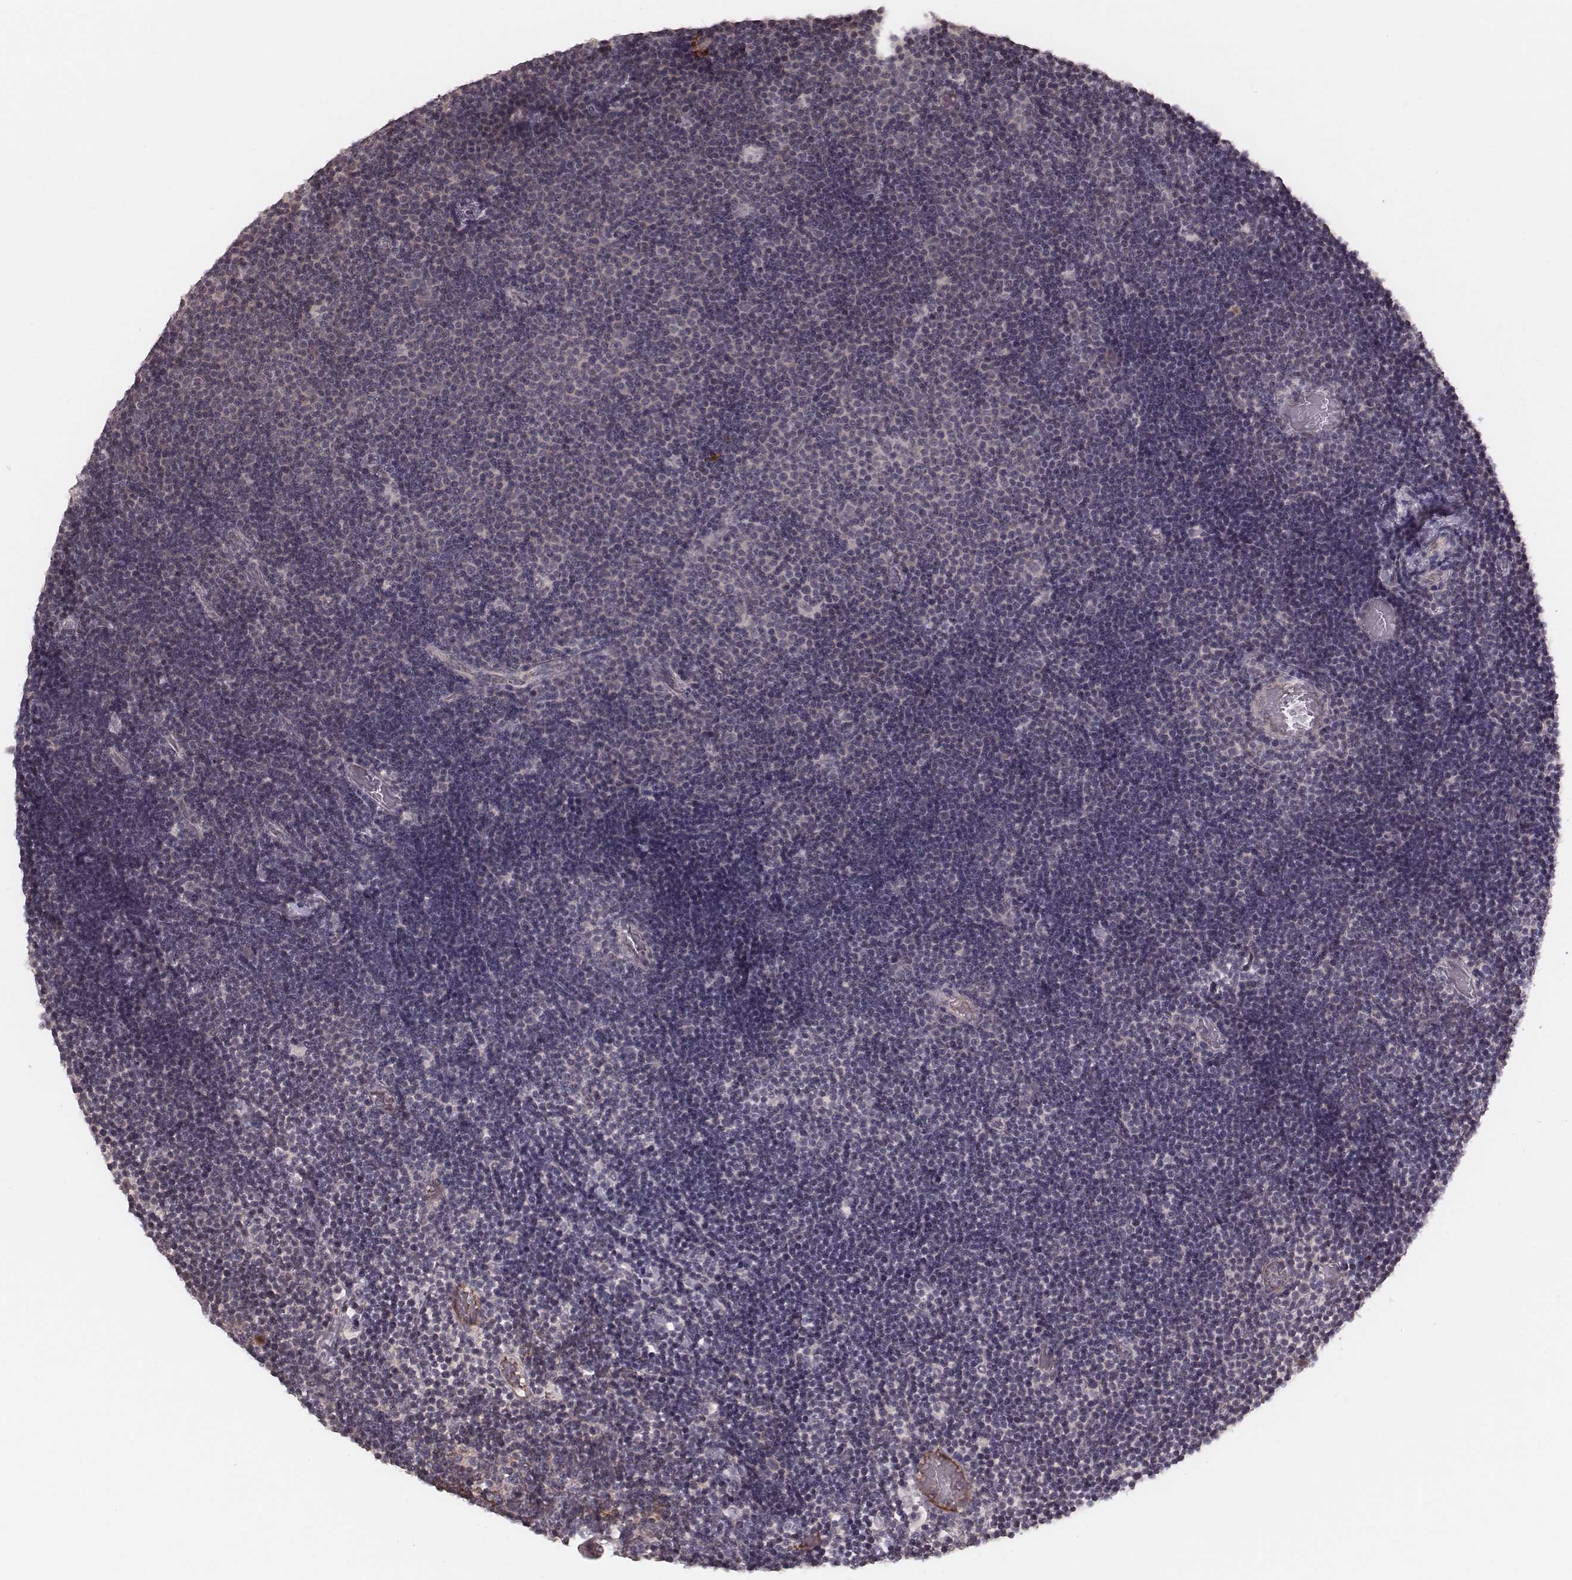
{"staining": {"intensity": "negative", "quantity": "none", "location": "none"}, "tissue": "lymphoma", "cell_type": "Tumor cells", "image_type": "cancer", "snomed": [{"axis": "morphology", "description": "Malignant lymphoma, non-Hodgkin's type, Low grade"}, {"axis": "topography", "description": "Brain"}], "caption": "Immunohistochemical staining of human lymphoma shows no significant staining in tumor cells.", "gene": "IL5", "patient": {"sex": "female", "age": 66}}